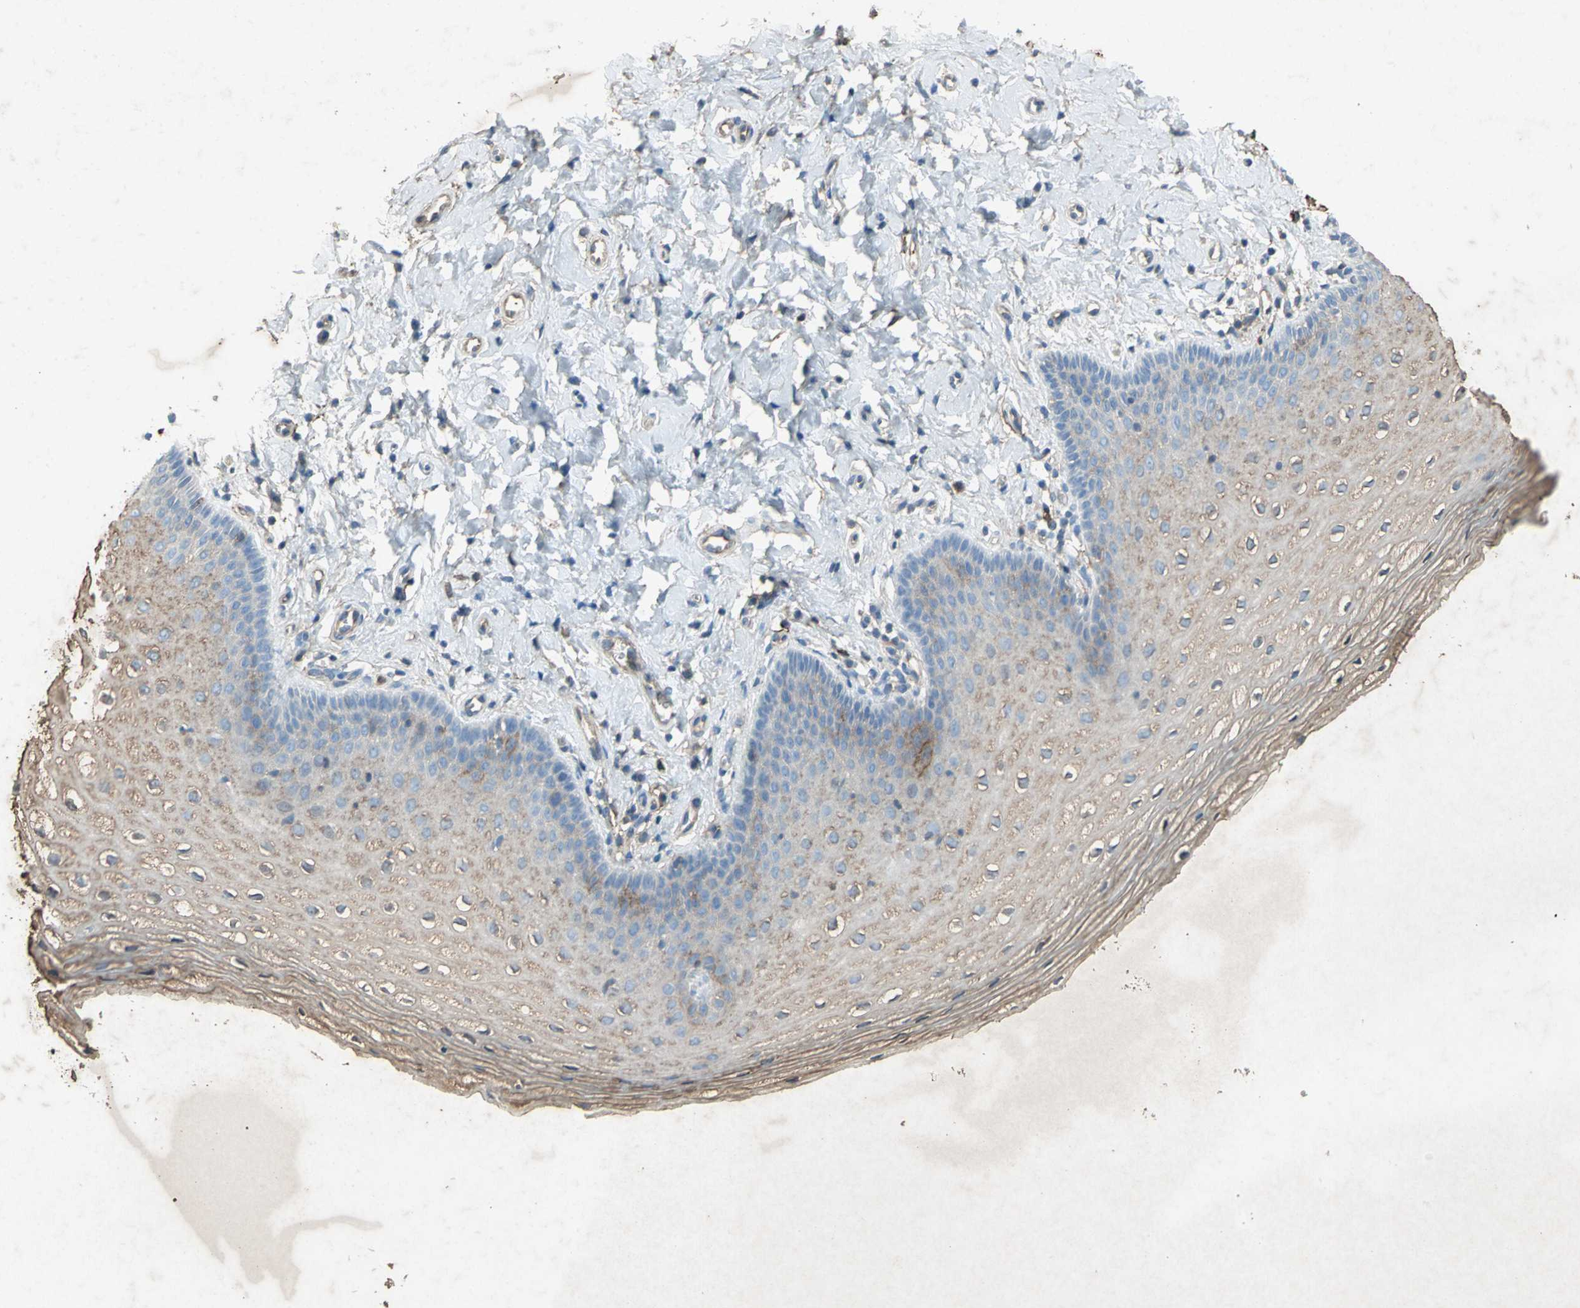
{"staining": {"intensity": "weak", "quantity": ">75%", "location": "cytoplasmic/membranous"}, "tissue": "vagina", "cell_type": "Squamous epithelial cells", "image_type": "normal", "snomed": [{"axis": "morphology", "description": "Normal tissue, NOS"}, {"axis": "topography", "description": "Vagina"}], "caption": "Squamous epithelial cells demonstrate low levels of weak cytoplasmic/membranous positivity in about >75% of cells in normal human vagina. Ihc stains the protein of interest in brown and the nuclei are stained blue.", "gene": "CCR6", "patient": {"sex": "female", "age": 55}}